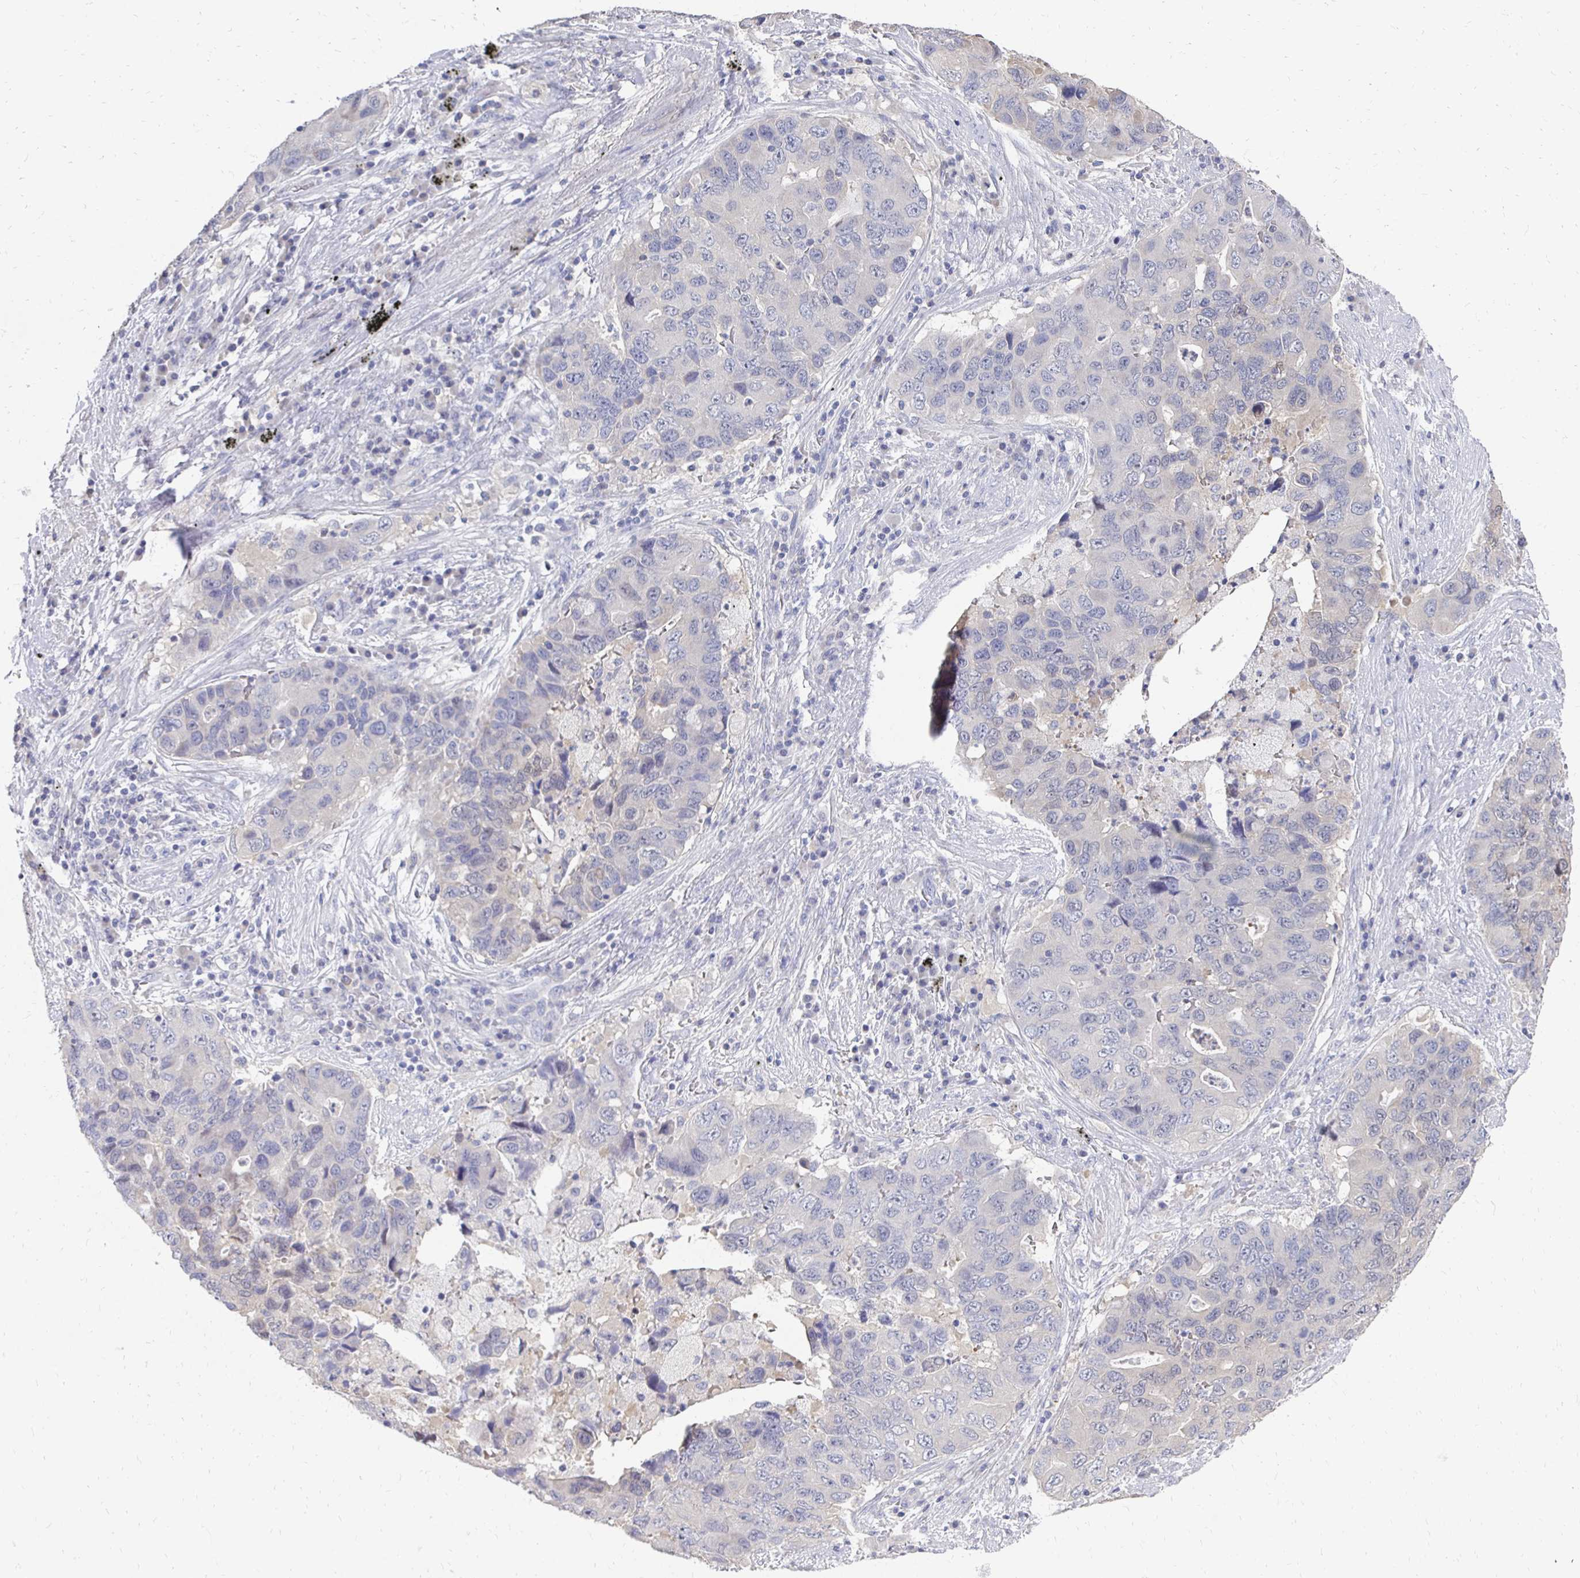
{"staining": {"intensity": "negative", "quantity": "none", "location": "none"}, "tissue": "lung cancer", "cell_type": "Tumor cells", "image_type": "cancer", "snomed": [{"axis": "morphology", "description": "Adenocarcinoma, NOS"}, {"axis": "morphology", "description": "Adenocarcinoma, metastatic, NOS"}, {"axis": "topography", "description": "Lymph node"}, {"axis": "topography", "description": "Lung"}], "caption": "Immunohistochemical staining of lung cancer (metastatic adenocarcinoma) displays no significant positivity in tumor cells.", "gene": "SYCP3", "patient": {"sex": "female", "age": 54}}